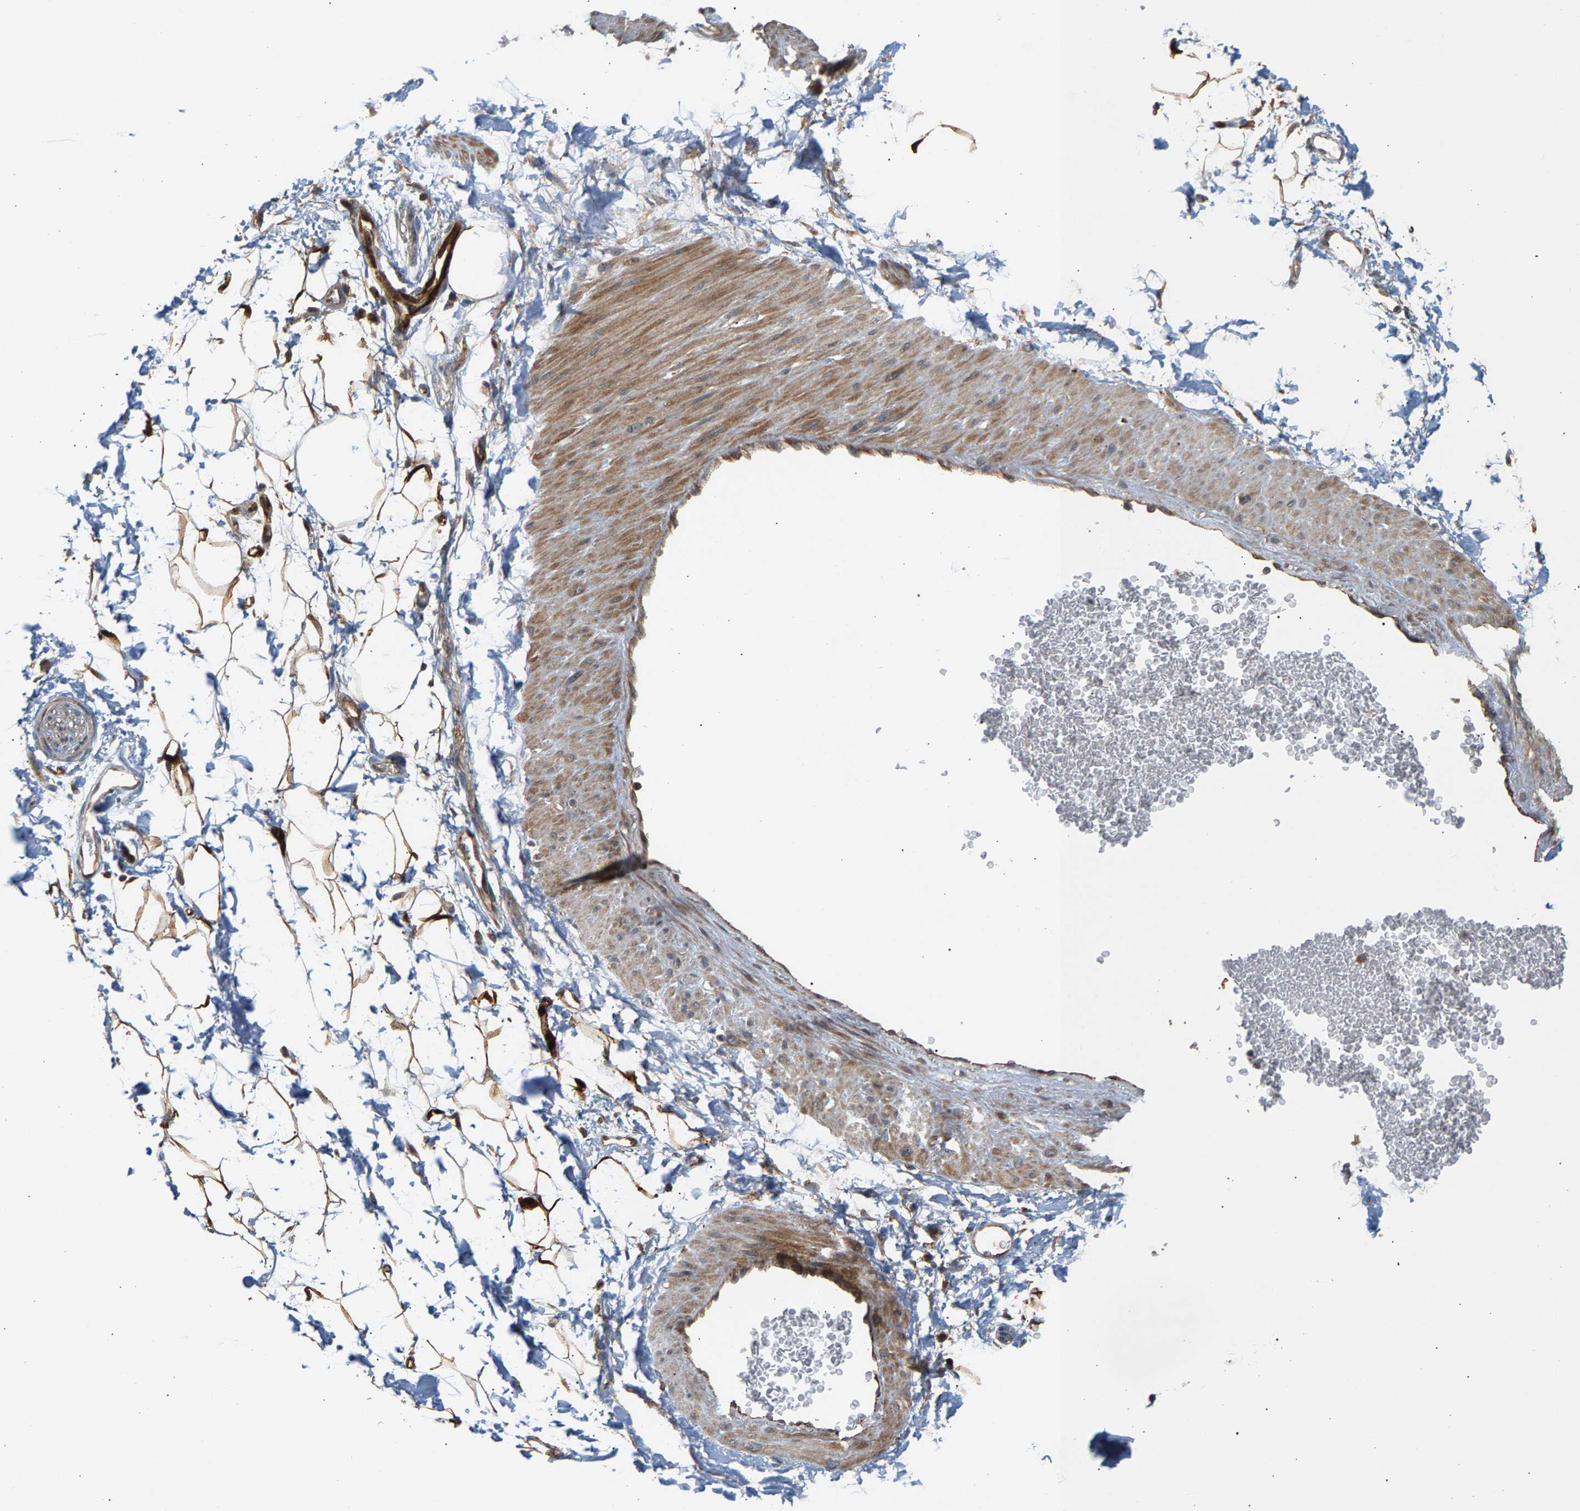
{"staining": {"intensity": "strong", "quantity": ">75%", "location": "cytoplasmic/membranous"}, "tissue": "adipose tissue", "cell_type": "Adipocytes", "image_type": "normal", "snomed": [{"axis": "morphology", "description": "Normal tissue, NOS"}, {"axis": "topography", "description": "Soft tissue"}], "caption": "Protein expression analysis of normal adipose tissue reveals strong cytoplasmic/membranous expression in approximately >75% of adipocytes. (DAB (3,3'-diaminobenzidine) IHC with brightfield microscopy, high magnification).", "gene": "MAP2K5", "patient": {"sex": "male", "age": 72}}